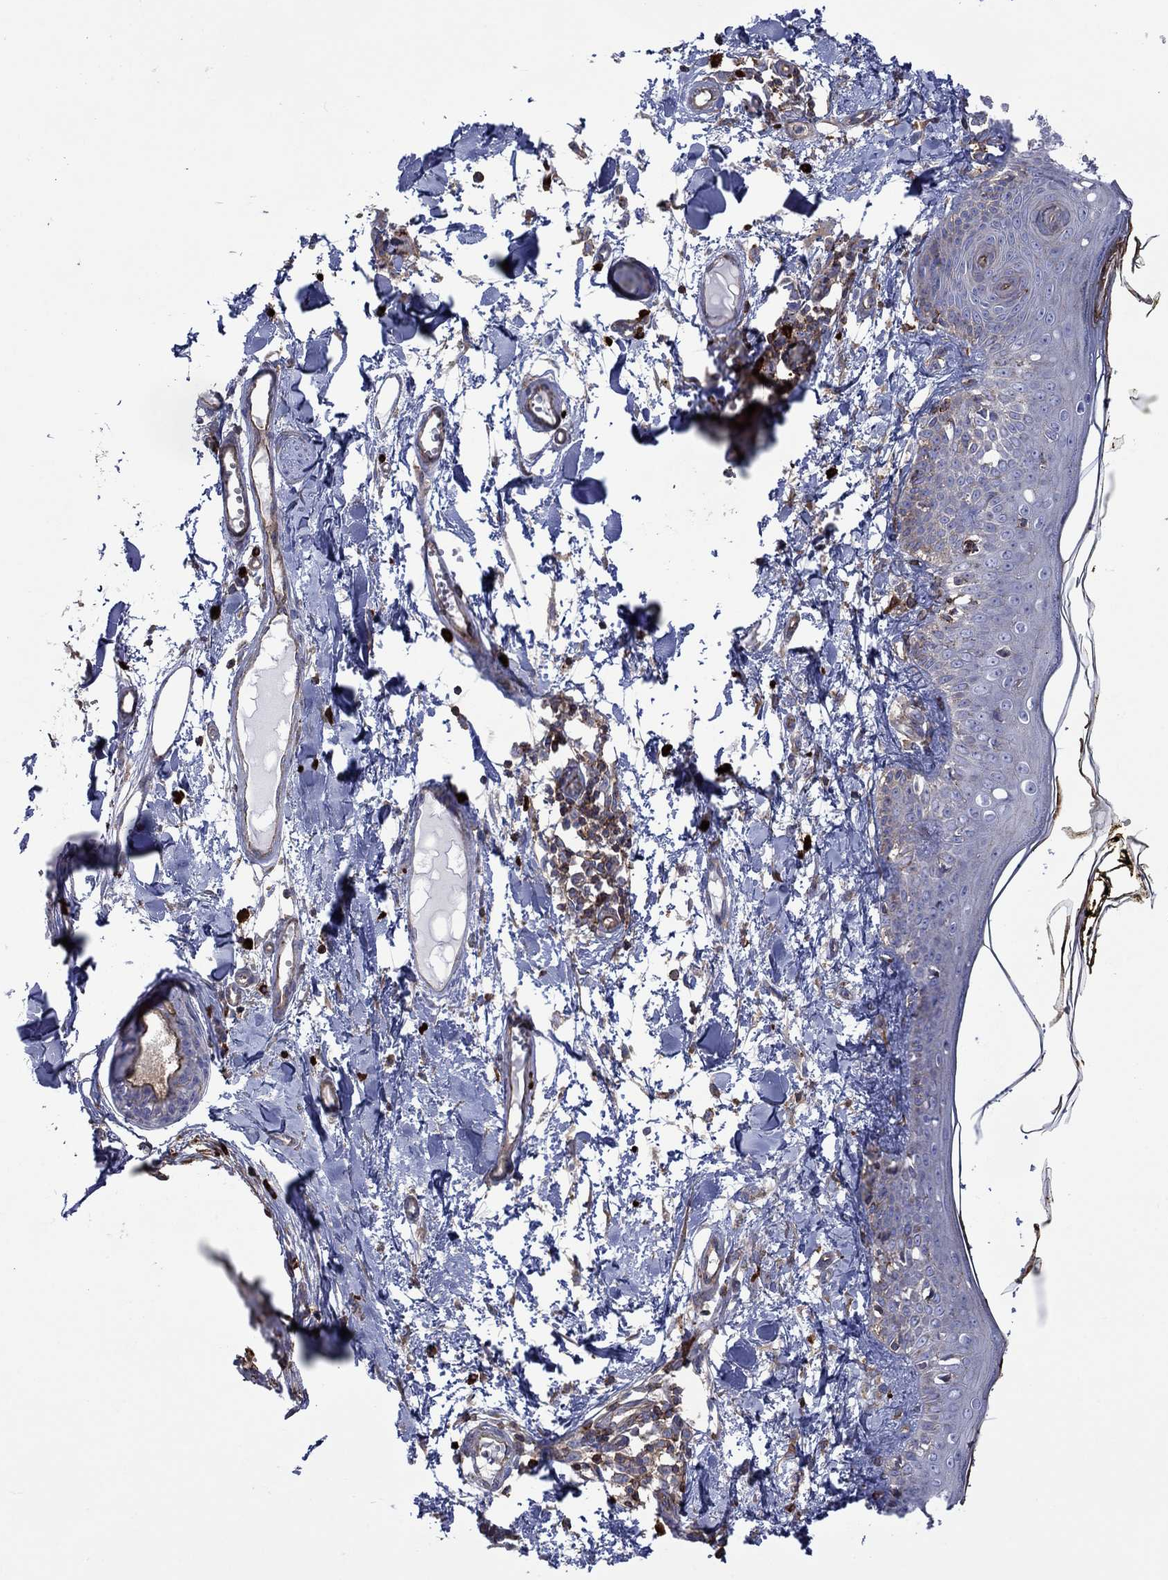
{"staining": {"intensity": "moderate", "quantity": "25%-75%", "location": "cytoplasmic/membranous"}, "tissue": "skin", "cell_type": "Fibroblasts", "image_type": "normal", "snomed": [{"axis": "morphology", "description": "Normal tissue, NOS"}, {"axis": "topography", "description": "Skin"}], "caption": "This histopathology image displays immunohistochemistry (IHC) staining of benign skin, with medium moderate cytoplasmic/membranous positivity in about 25%-75% of fibroblasts.", "gene": "PAG1", "patient": {"sex": "male", "age": 76}}